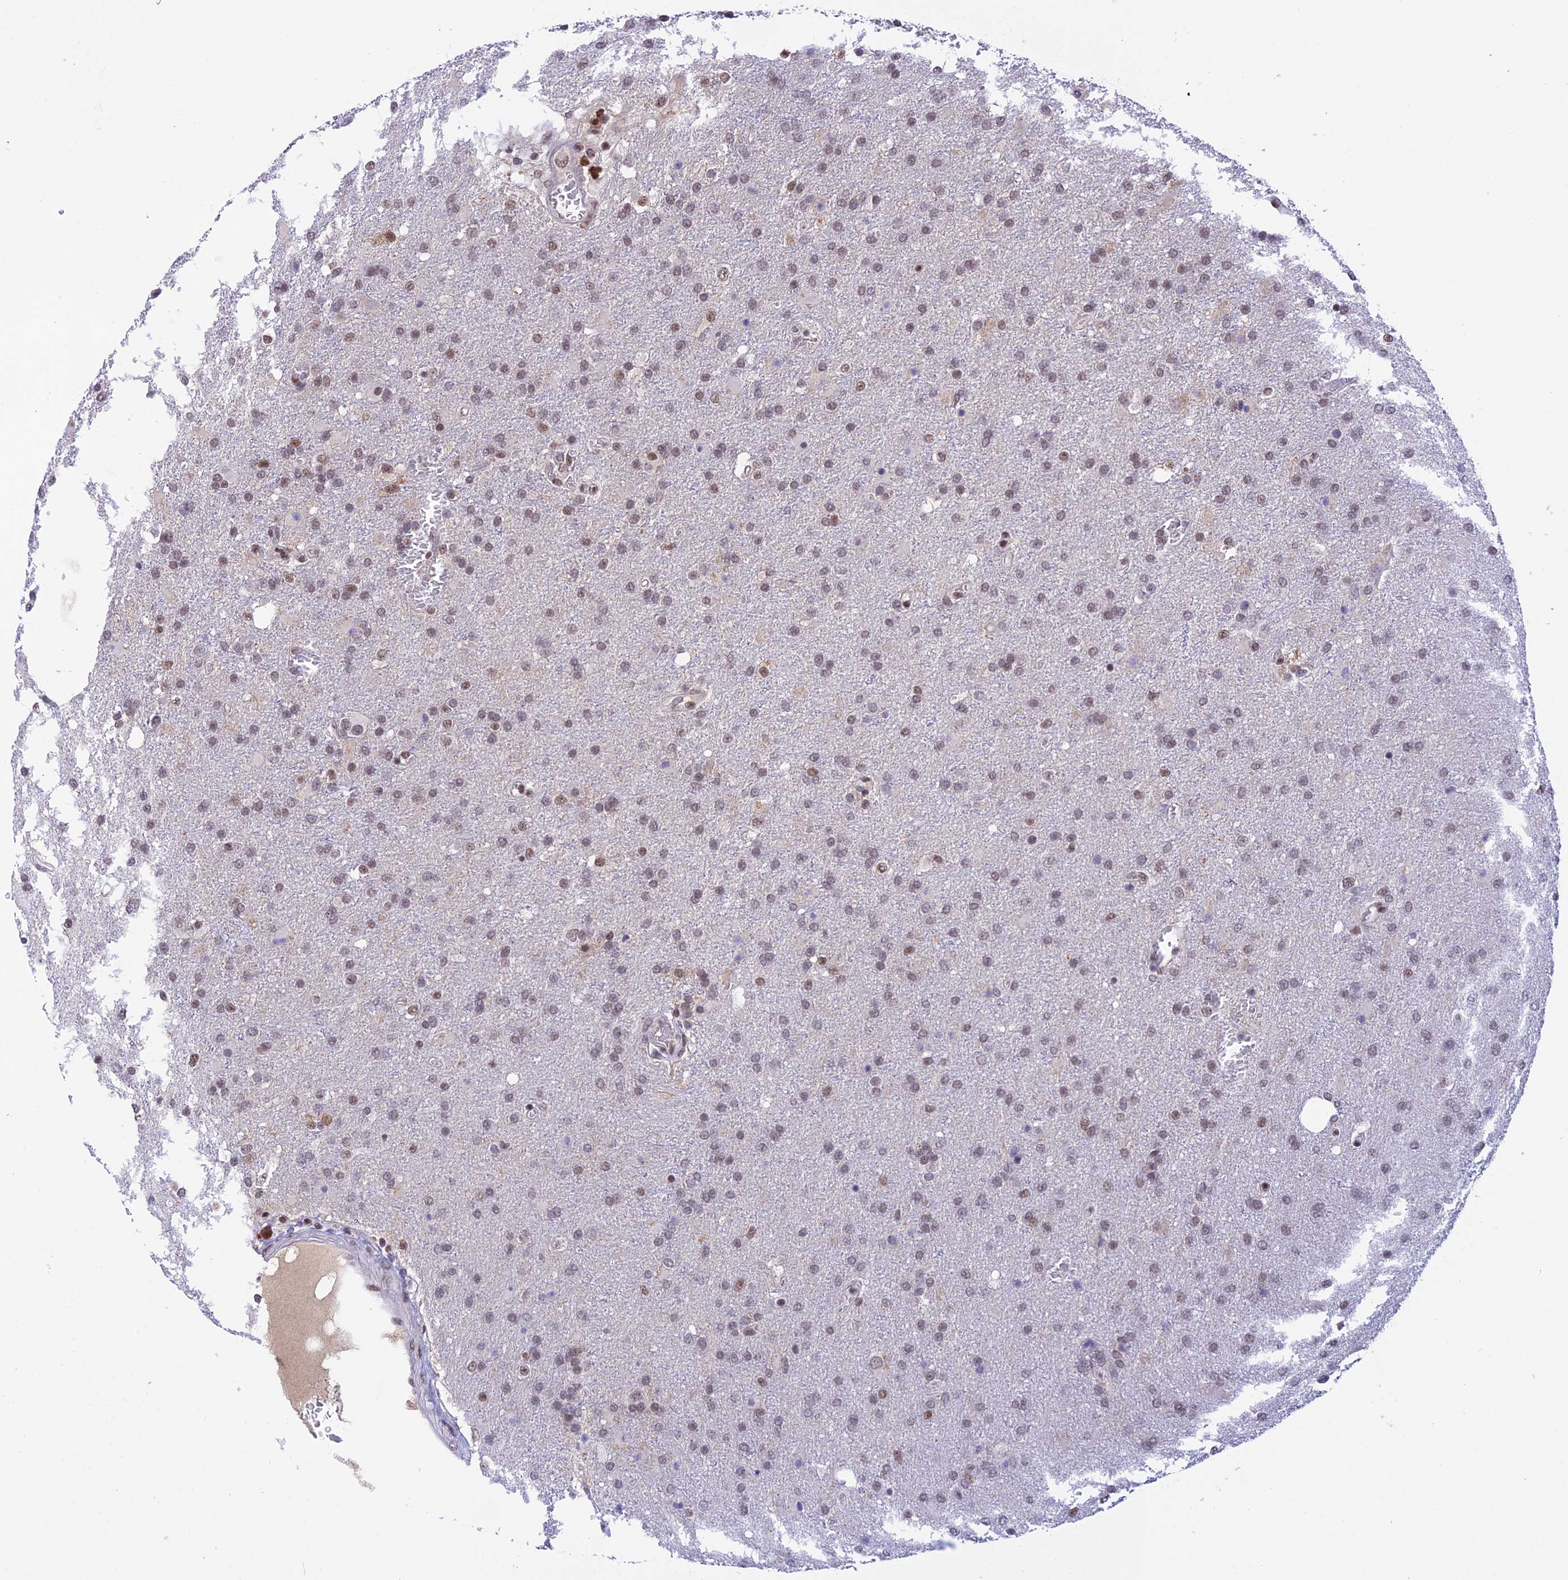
{"staining": {"intensity": "weak", "quantity": "25%-75%", "location": "nuclear"}, "tissue": "glioma", "cell_type": "Tumor cells", "image_type": "cancer", "snomed": [{"axis": "morphology", "description": "Glioma, malignant, High grade"}, {"axis": "topography", "description": "Brain"}], "caption": "Immunohistochemical staining of human glioma exhibits low levels of weak nuclear protein staining in approximately 25%-75% of tumor cells.", "gene": "THAP11", "patient": {"sex": "female", "age": 74}}